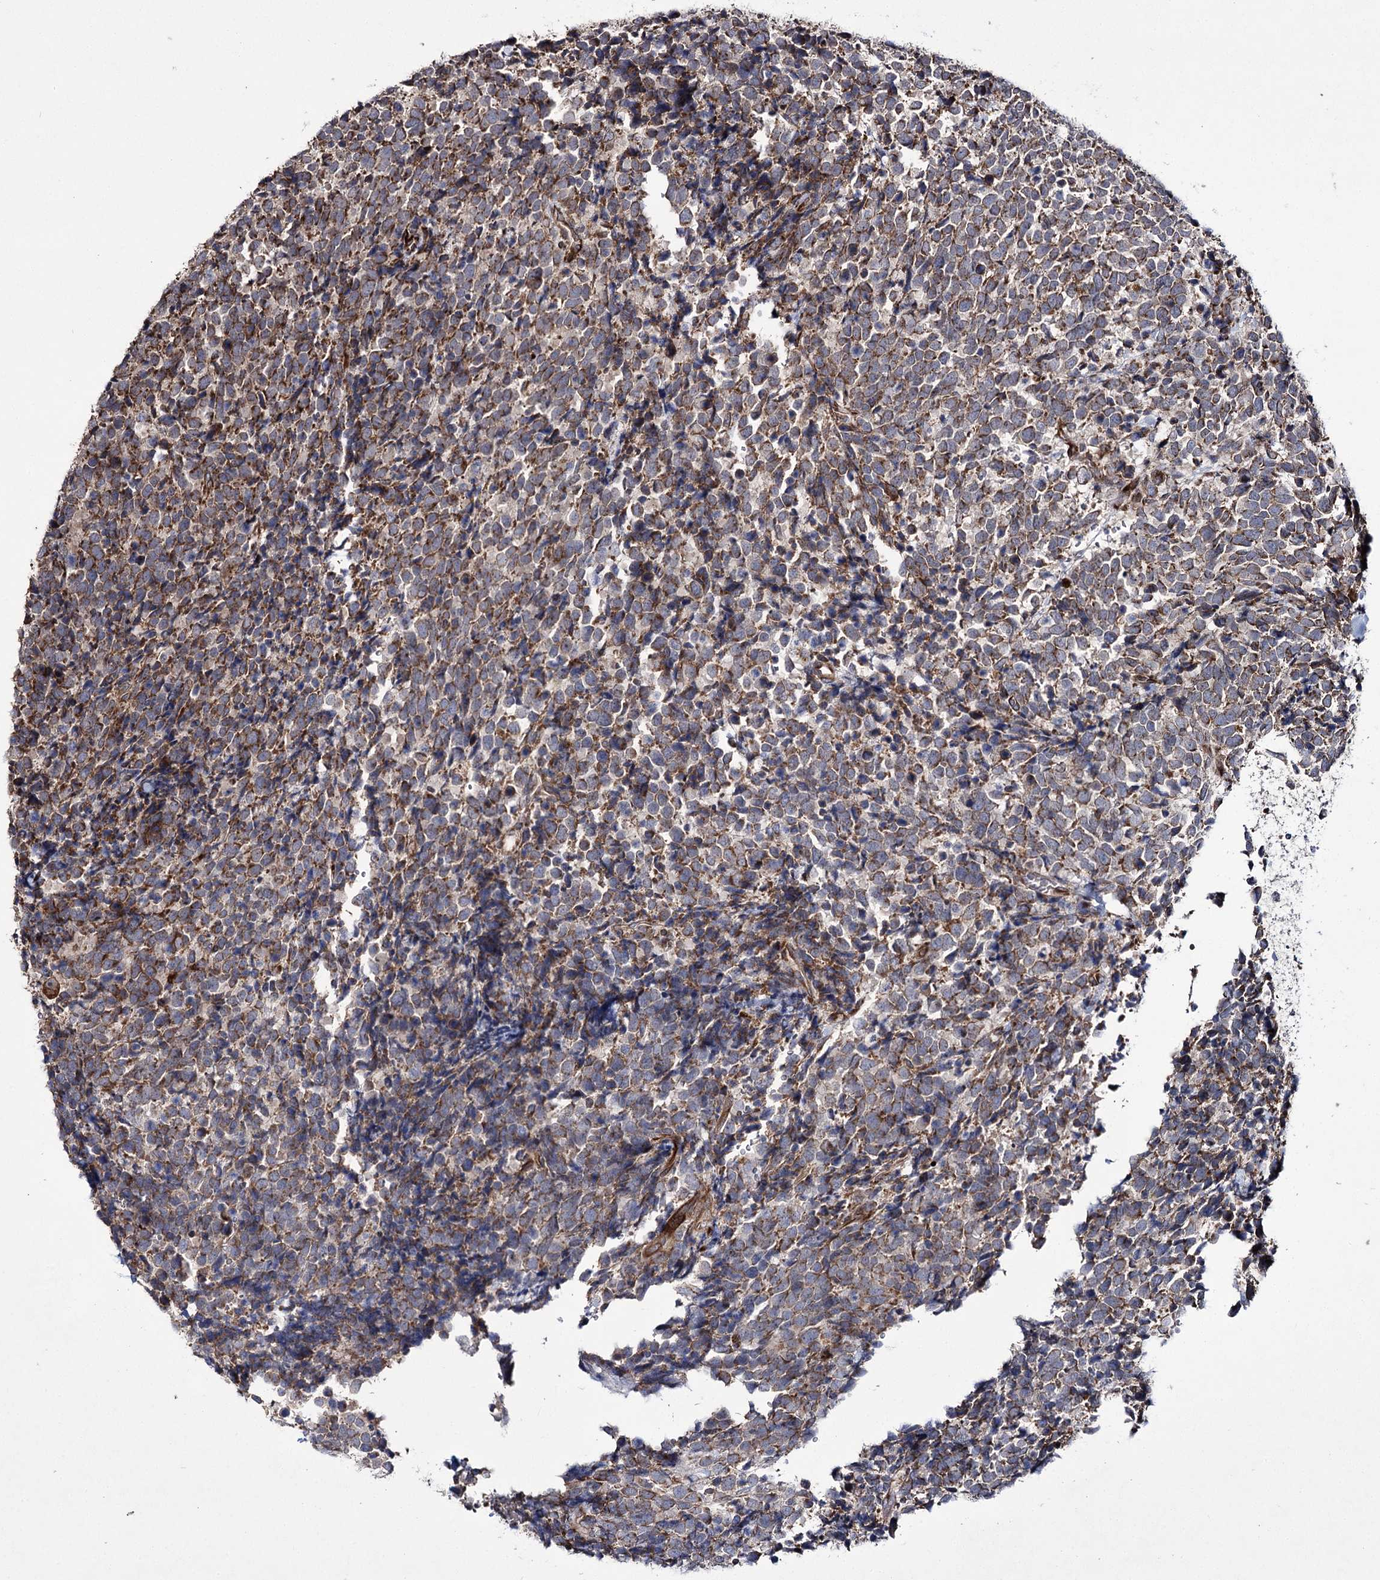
{"staining": {"intensity": "moderate", "quantity": ">75%", "location": "cytoplasmic/membranous"}, "tissue": "urothelial cancer", "cell_type": "Tumor cells", "image_type": "cancer", "snomed": [{"axis": "morphology", "description": "Urothelial carcinoma, High grade"}, {"axis": "topography", "description": "Urinary bladder"}], "caption": "DAB (3,3'-diaminobenzidine) immunohistochemical staining of human urothelial carcinoma (high-grade) demonstrates moderate cytoplasmic/membranous protein positivity in about >75% of tumor cells.", "gene": "HECTD2", "patient": {"sex": "female", "age": 82}}